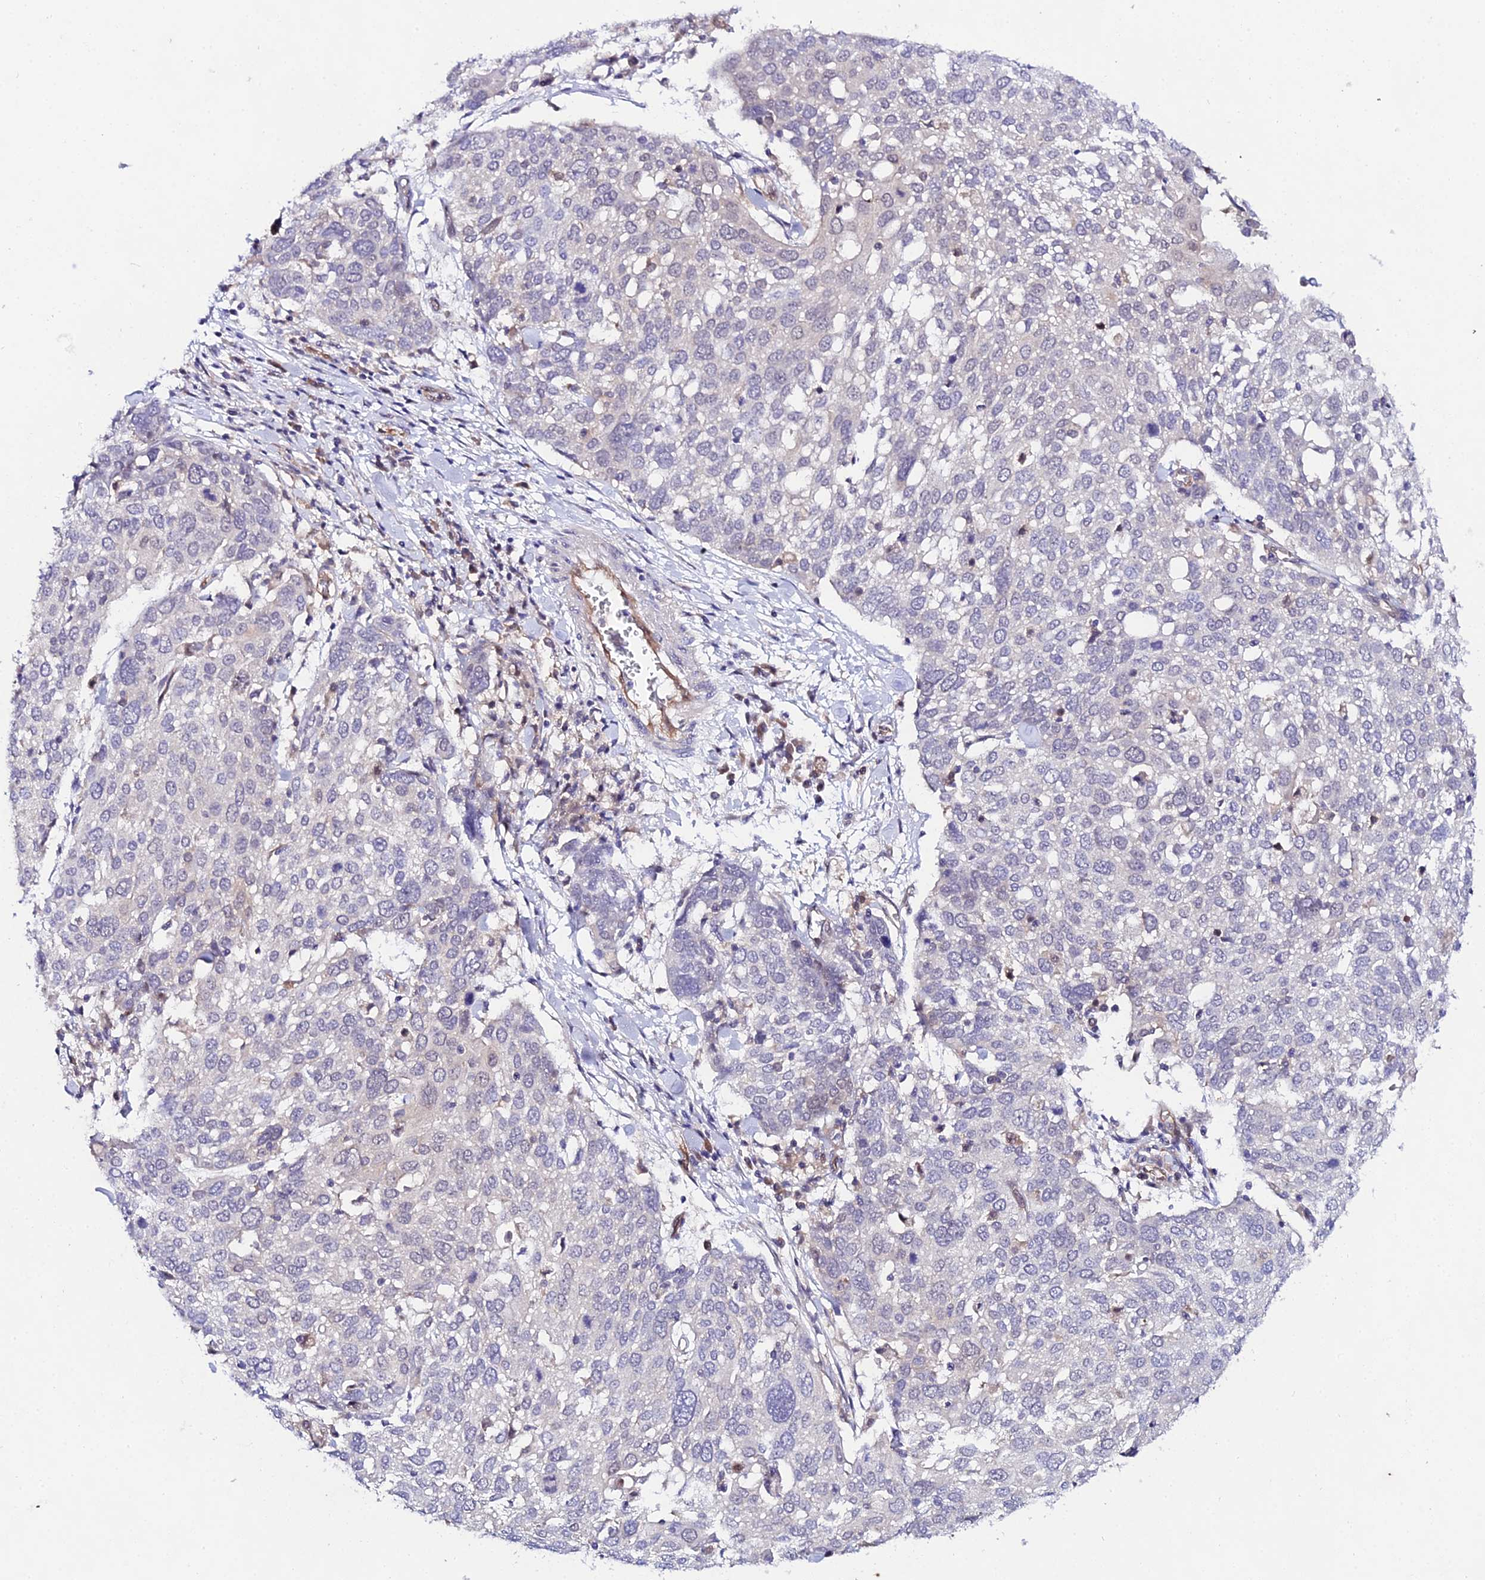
{"staining": {"intensity": "negative", "quantity": "none", "location": "none"}, "tissue": "lung cancer", "cell_type": "Tumor cells", "image_type": "cancer", "snomed": [{"axis": "morphology", "description": "Squamous cell carcinoma, NOS"}, {"axis": "topography", "description": "Lung"}], "caption": "Micrograph shows no protein staining in tumor cells of lung cancer (squamous cell carcinoma) tissue. (Immunohistochemistry, brightfield microscopy, high magnification).", "gene": "PPP2R2C", "patient": {"sex": "male", "age": 65}}